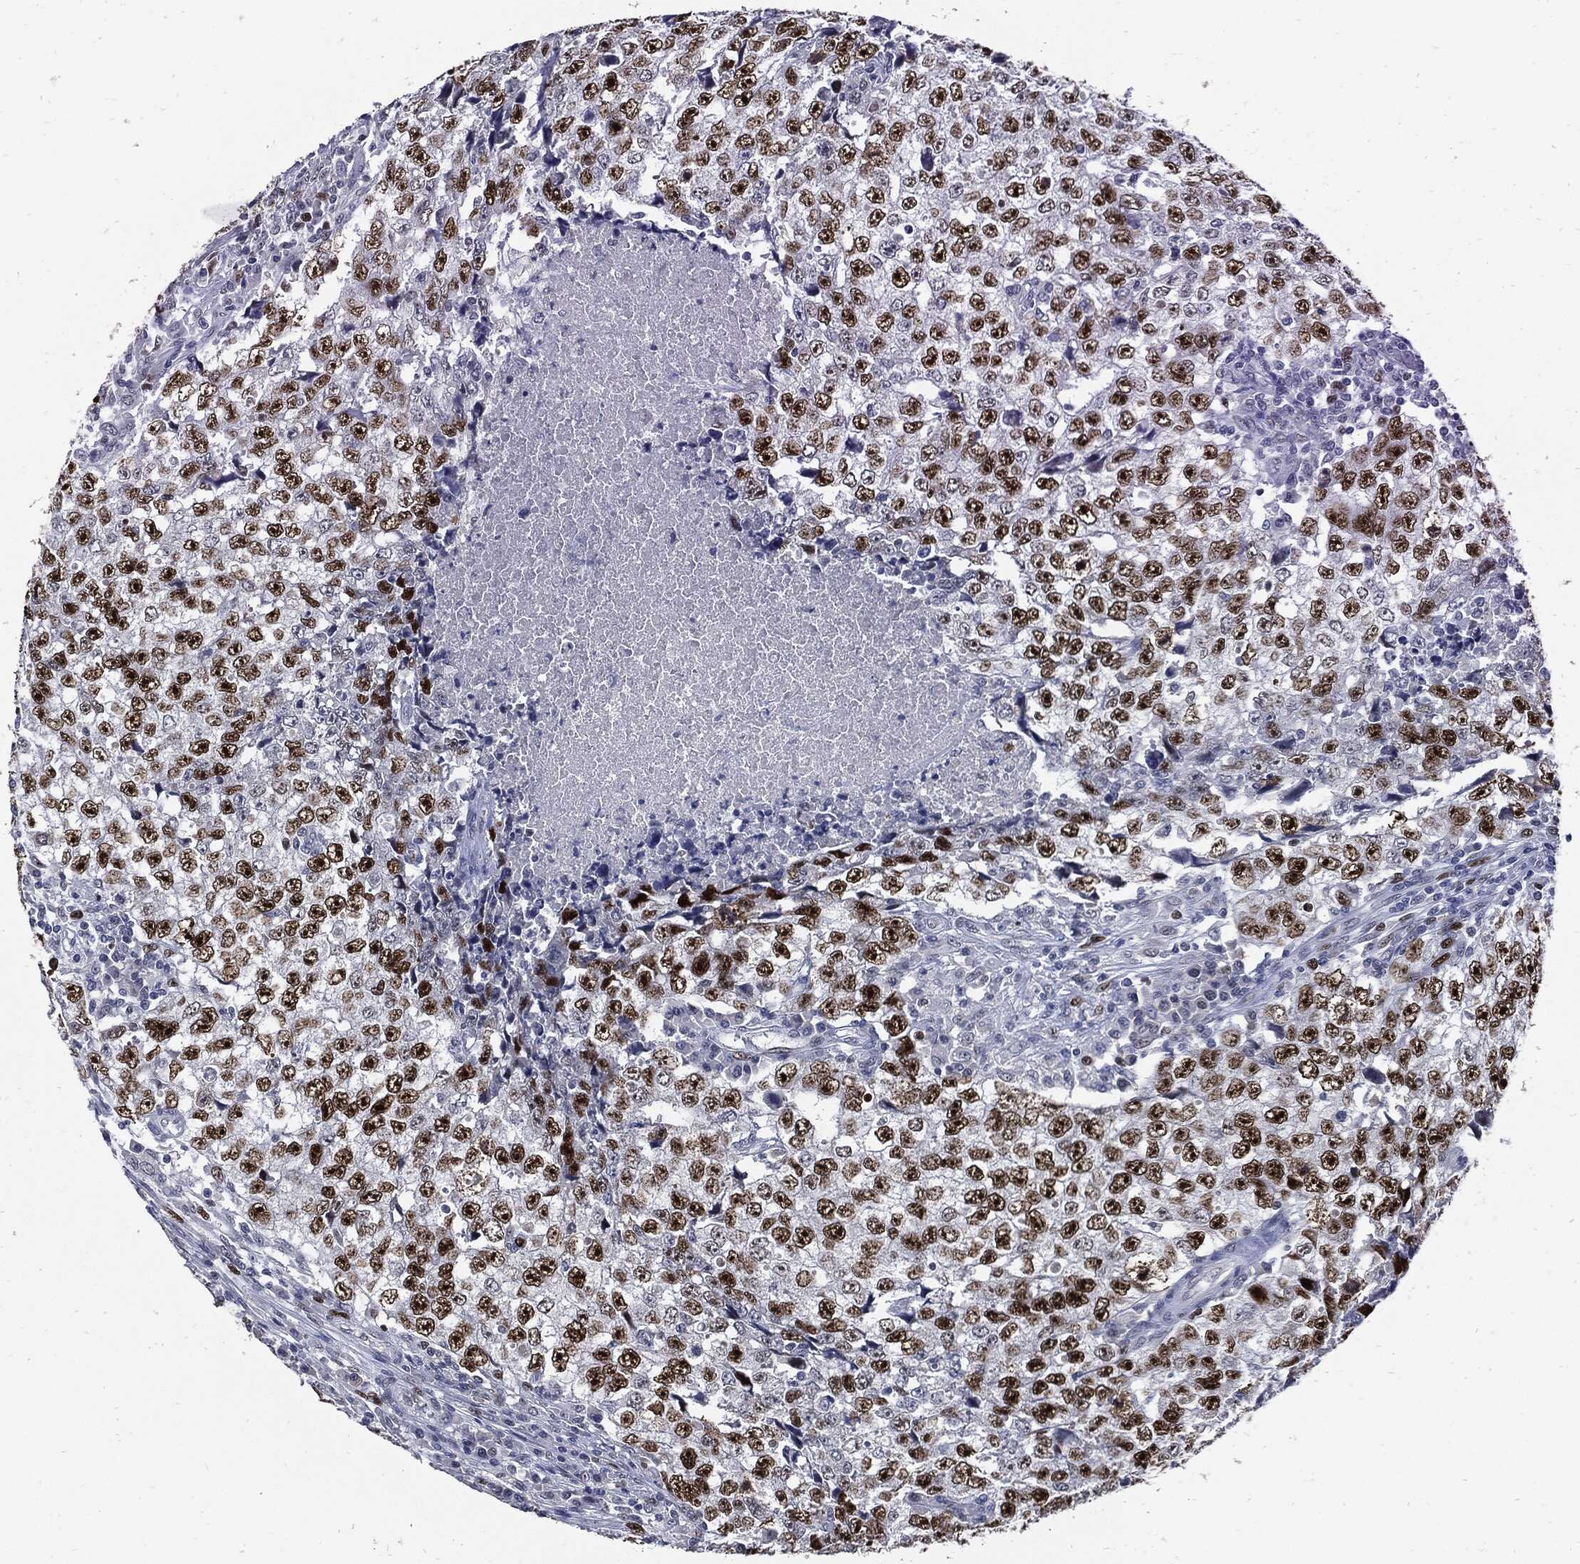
{"staining": {"intensity": "strong", "quantity": ">75%", "location": "nuclear"}, "tissue": "testis cancer", "cell_type": "Tumor cells", "image_type": "cancer", "snomed": [{"axis": "morphology", "description": "Necrosis, NOS"}, {"axis": "morphology", "description": "Carcinoma, Embryonal, NOS"}, {"axis": "topography", "description": "Testis"}], "caption": "A brown stain shows strong nuclear staining of a protein in testis cancer tumor cells. (Stains: DAB in brown, nuclei in blue, Microscopy: brightfield microscopy at high magnification).", "gene": "NBN", "patient": {"sex": "male", "age": 19}}